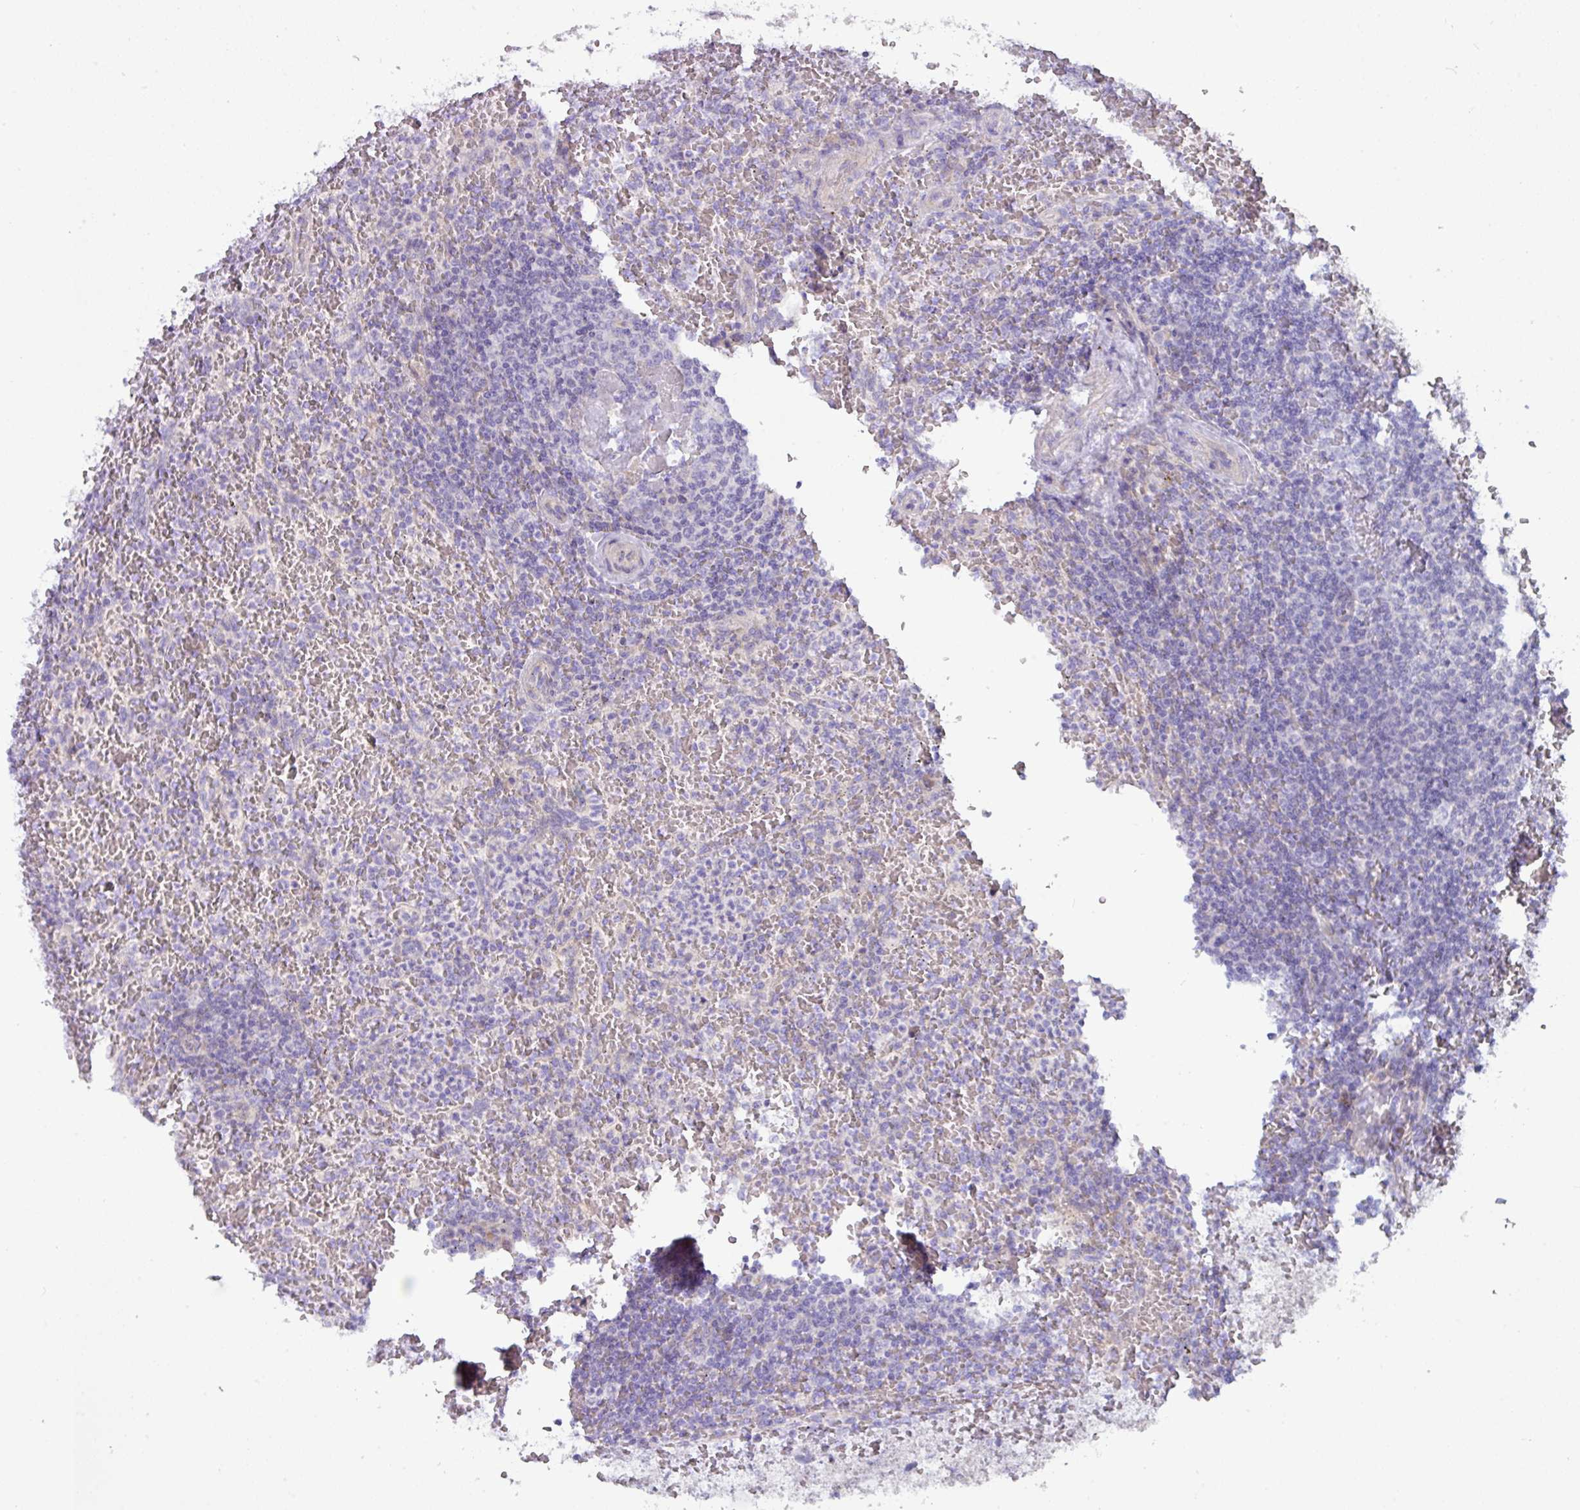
{"staining": {"intensity": "negative", "quantity": "none", "location": "none"}, "tissue": "lymphoma", "cell_type": "Tumor cells", "image_type": "cancer", "snomed": [{"axis": "morphology", "description": "Malignant lymphoma, non-Hodgkin's type, Low grade"}, {"axis": "topography", "description": "Spleen"}], "caption": "The IHC photomicrograph has no significant positivity in tumor cells of lymphoma tissue.", "gene": "RGS16", "patient": {"sex": "female", "age": 64}}